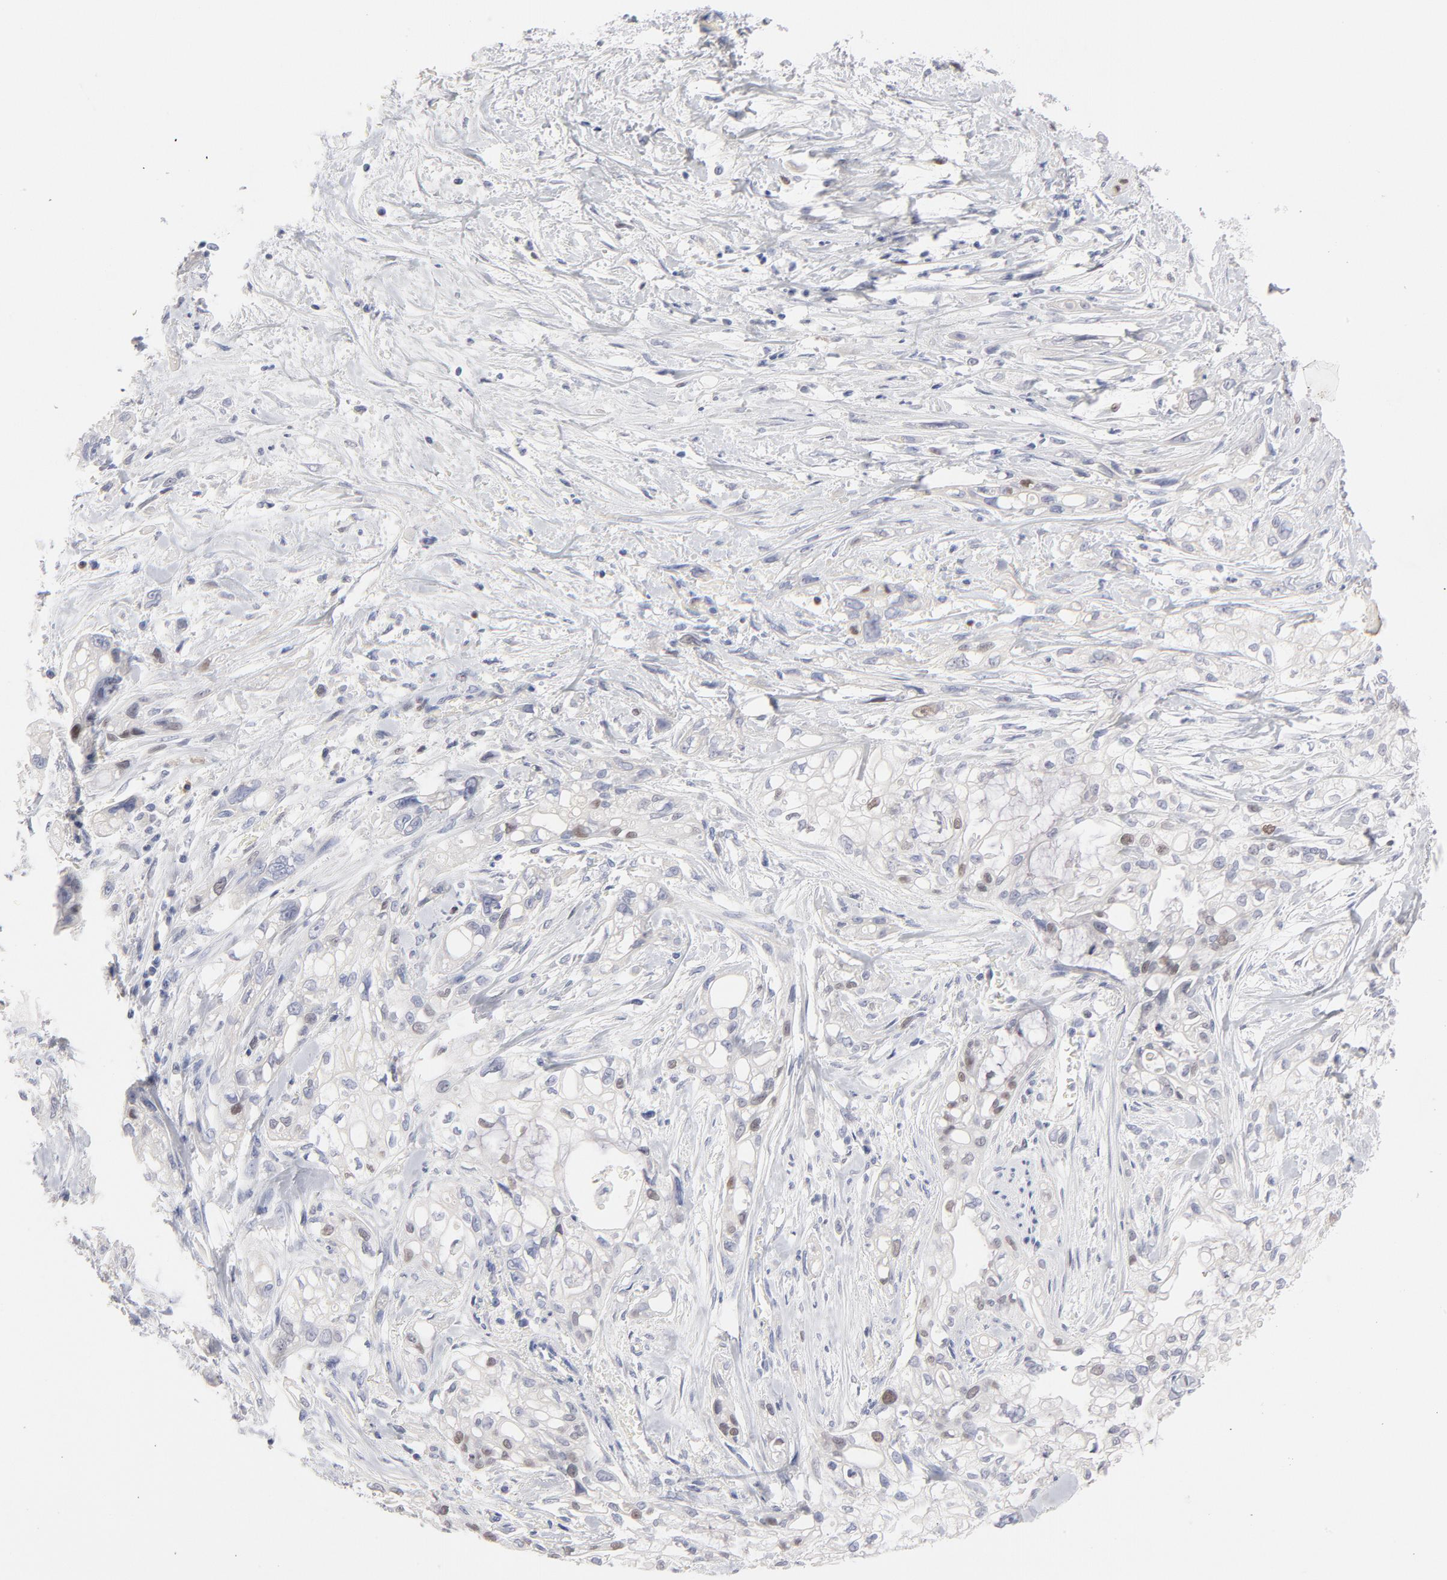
{"staining": {"intensity": "weak", "quantity": "<25%", "location": "nuclear"}, "tissue": "pancreatic cancer", "cell_type": "Tumor cells", "image_type": "cancer", "snomed": [{"axis": "morphology", "description": "Normal tissue, NOS"}, {"axis": "topography", "description": "Pancreas"}], "caption": "DAB immunohistochemical staining of human pancreatic cancer shows no significant positivity in tumor cells. (DAB IHC with hematoxylin counter stain).", "gene": "MCM7", "patient": {"sex": "male", "age": 42}}